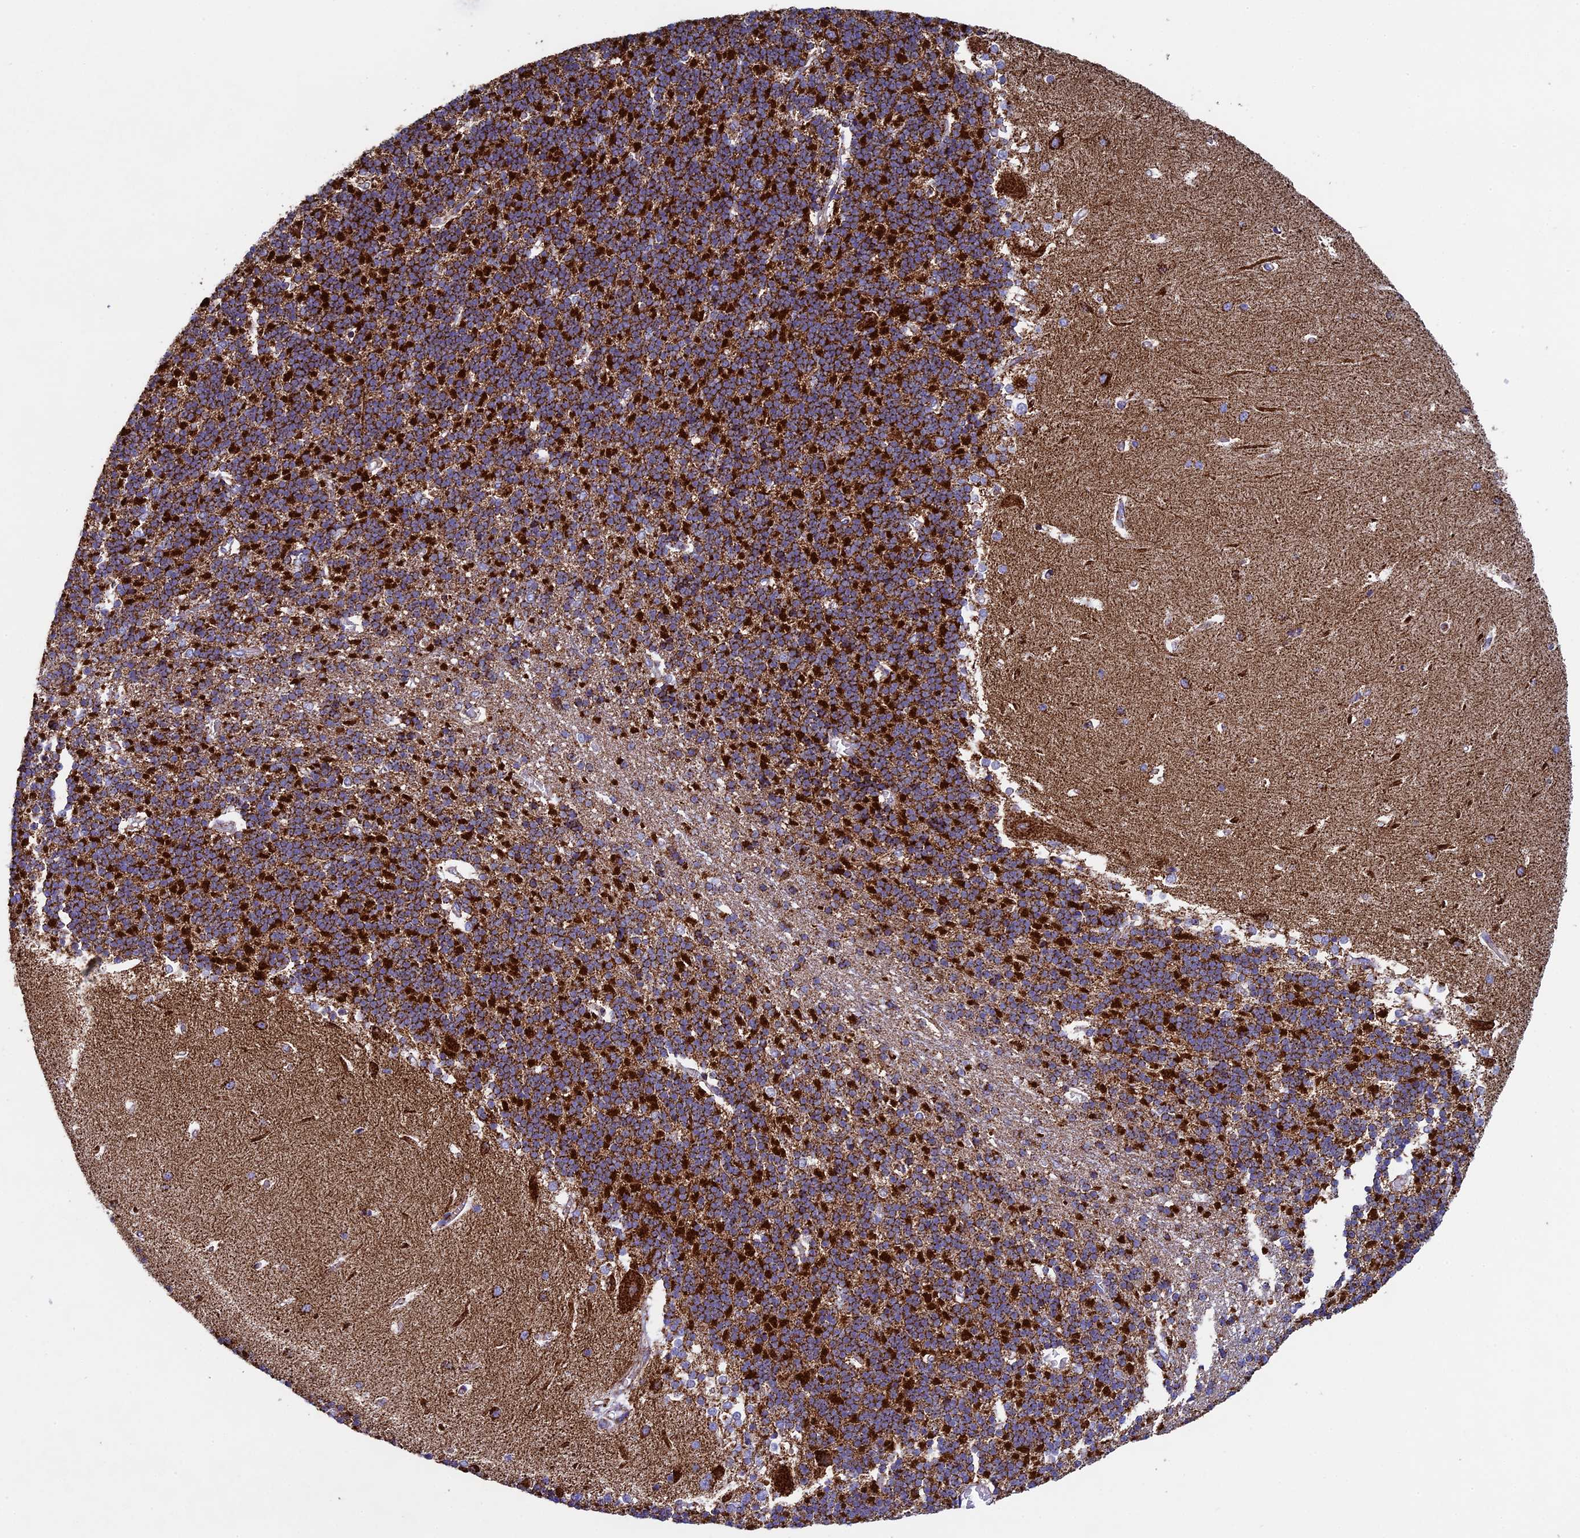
{"staining": {"intensity": "strong", "quantity": ">75%", "location": "cytoplasmic/membranous"}, "tissue": "cerebellum", "cell_type": "Cells in granular layer", "image_type": "normal", "snomed": [{"axis": "morphology", "description": "Normal tissue, NOS"}, {"axis": "topography", "description": "Cerebellum"}], "caption": "Benign cerebellum shows strong cytoplasmic/membranous positivity in about >75% of cells in granular layer, visualized by immunohistochemistry.", "gene": "UQCRFS1", "patient": {"sex": "male", "age": 37}}